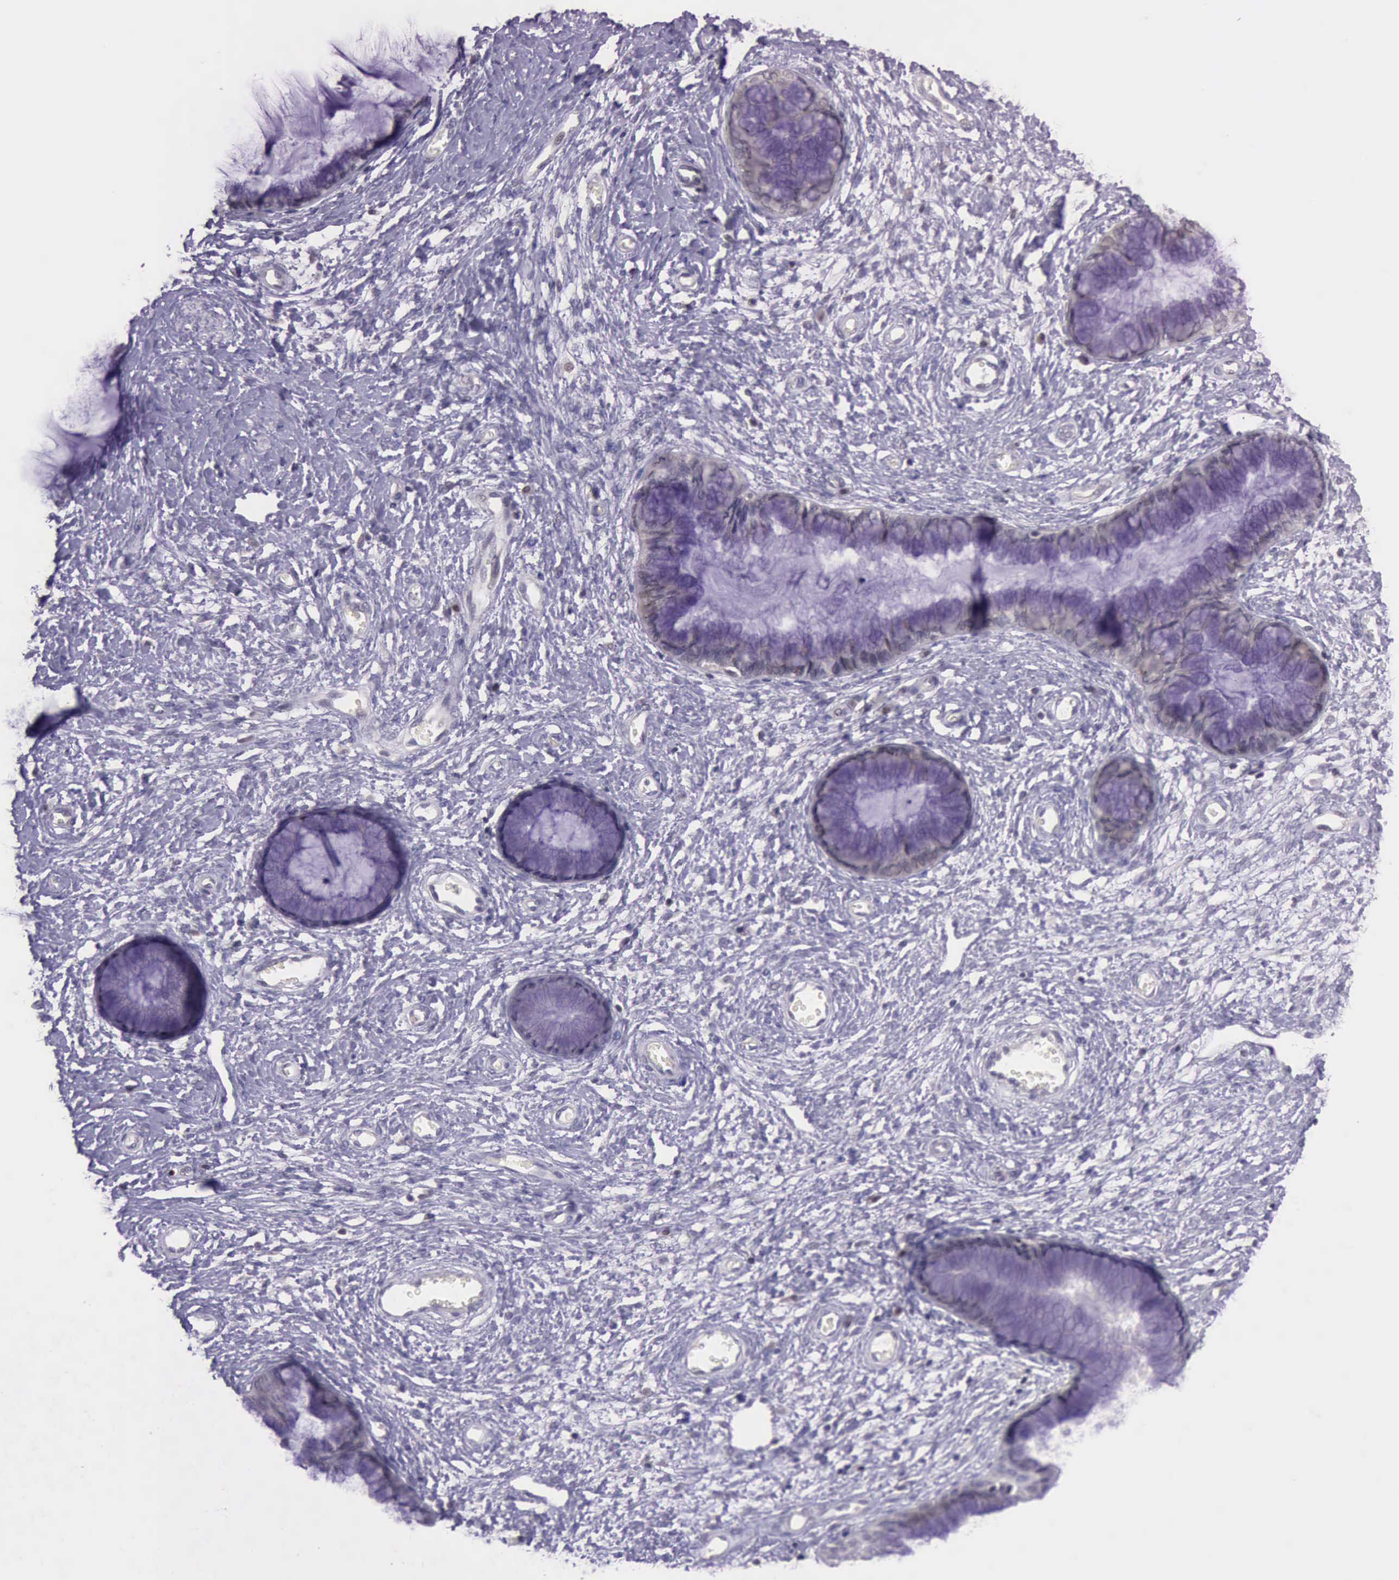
{"staining": {"intensity": "negative", "quantity": "none", "location": "none"}, "tissue": "cervix", "cell_type": "Glandular cells", "image_type": "normal", "snomed": [{"axis": "morphology", "description": "Normal tissue, NOS"}, {"axis": "topography", "description": "Cervix"}], "caption": "This histopathology image is of benign cervix stained with immunohistochemistry to label a protein in brown with the nuclei are counter-stained blue. There is no staining in glandular cells.", "gene": "PARP1", "patient": {"sex": "female", "age": 27}}